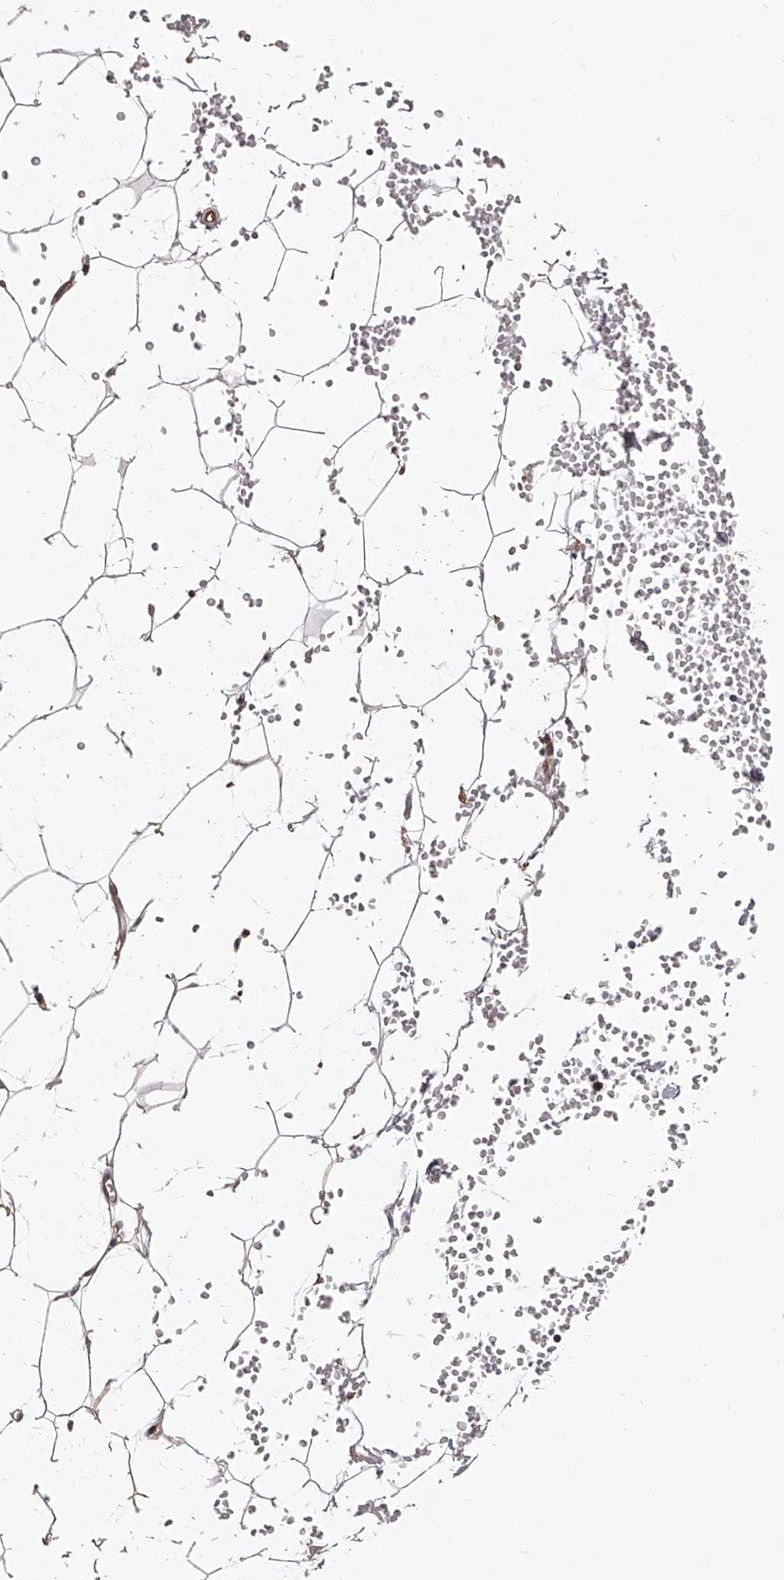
{"staining": {"intensity": "weak", "quantity": ">75%", "location": "cytoplasmic/membranous"}, "tissue": "adipose tissue", "cell_type": "Adipocytes", "image_type": "normal", "snomed": [{"axis": "morphology", "description": "Normal tissue, NOS"}, {"axis": "topography", "description": "Breast"}], "caption": "Unremarkable adipose tissue exhibits weak cytoplasmic/membranous positivity in about >75% of adipocytes, visualized by immunohistochemistry. Using DAB (3,3'-diaminobenzidine) (brown) and hematoxylin (blue) stains, captured at high magnification using brightfield microscopy.", "gene": "LAP3", "patient": {"sex": "female", "age": 23}}